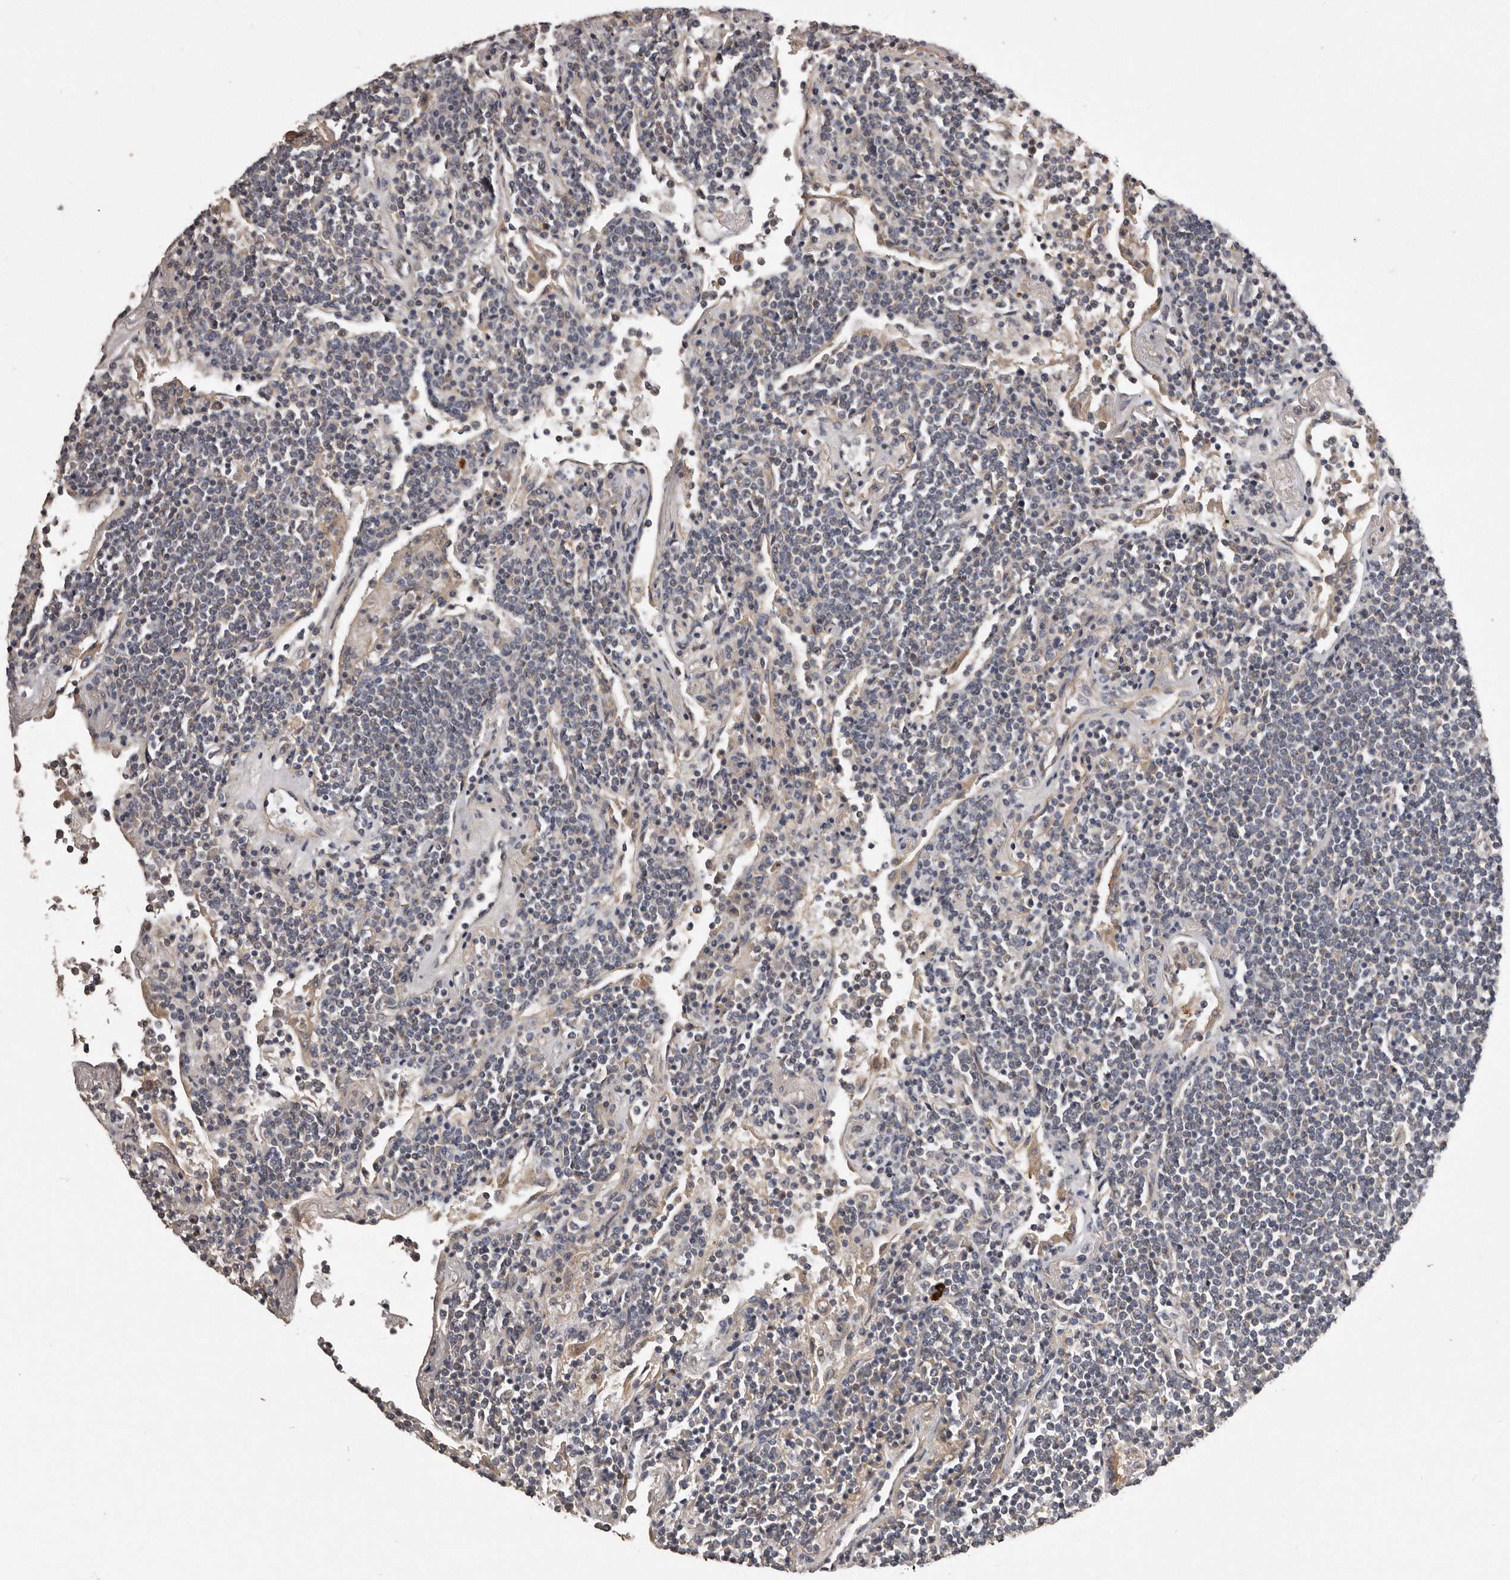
{"staining": {"intensity": "negative", "quantity": "none", "location": "none"}, "tissue": "lymphoma", "cell_type": "Tumor cells", "image_type": "cancer", "snomed": [{"axis": "morphology", "description": "Malignant lymphoma, non-Hodgkin's type, Low grade"}, {"axis": "topography", "description": "Lung"}], "caption": "Tumor cells show no significant staining in low-grade malignant lymphoma, non-Hodgkin's type.", "gene": "ARMCX1", "patient": {"sex": "female", "age": 71}}